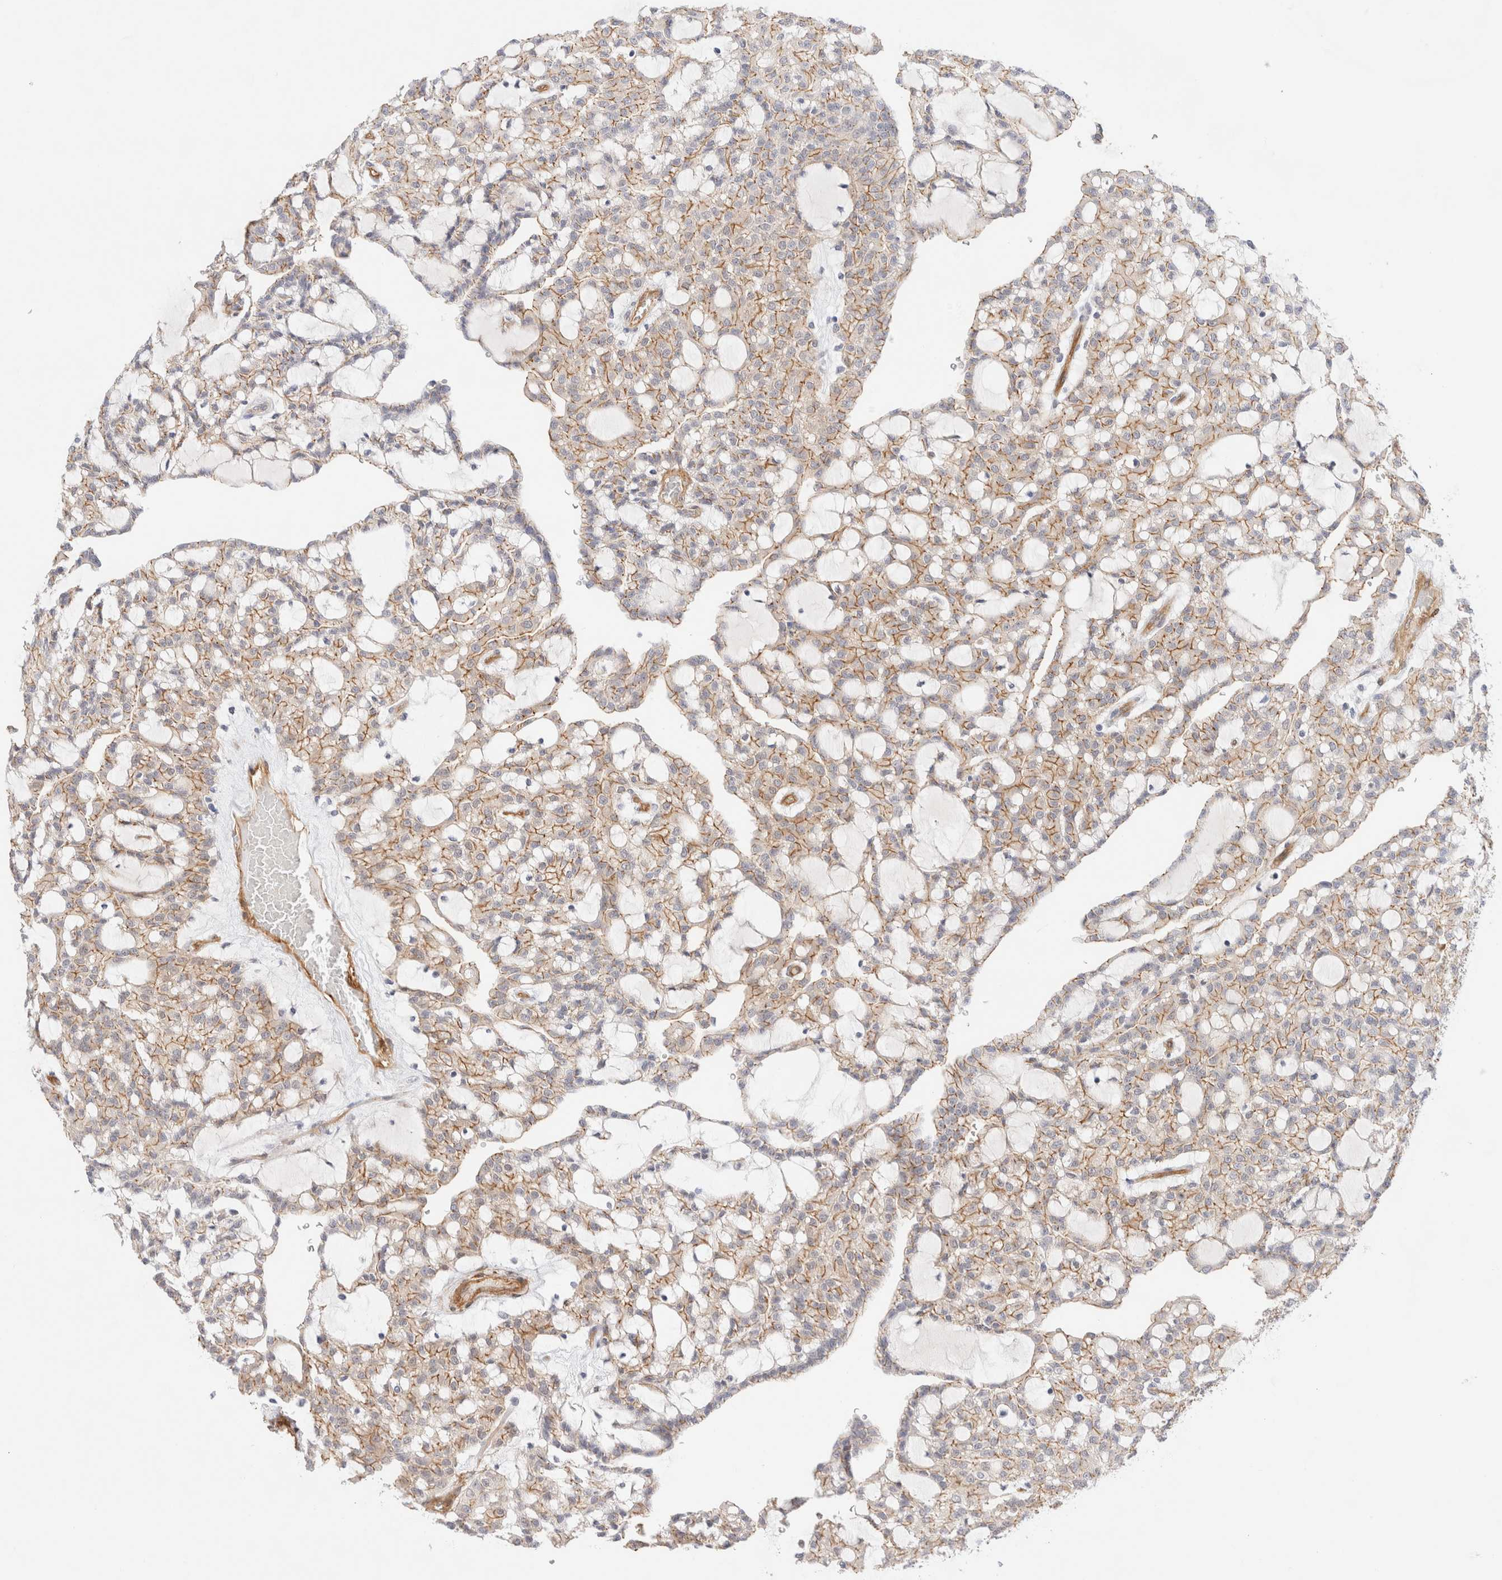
{"staining": {"intensity": "moderate", "quantity": ">75%", "location": "cytoplasmic/membranous"}, "tissue": "renal cancer", "cell_type": "Tumor cells", "image_type": "cancer", "snomed": [{"axis": "morphology", "description": "Adenocarcinoma, NOS"}, {"axis": "topography", "description": "Kidney"}], "caption": "This image reveals IHC staining of human renal cancer (adenocarcinoma), with medium moderate cytoplasmic/membranous staining in about >75% of tumor cells.", "gene": "LMCD1", "patient": {"sex": "male", "age": 63}}